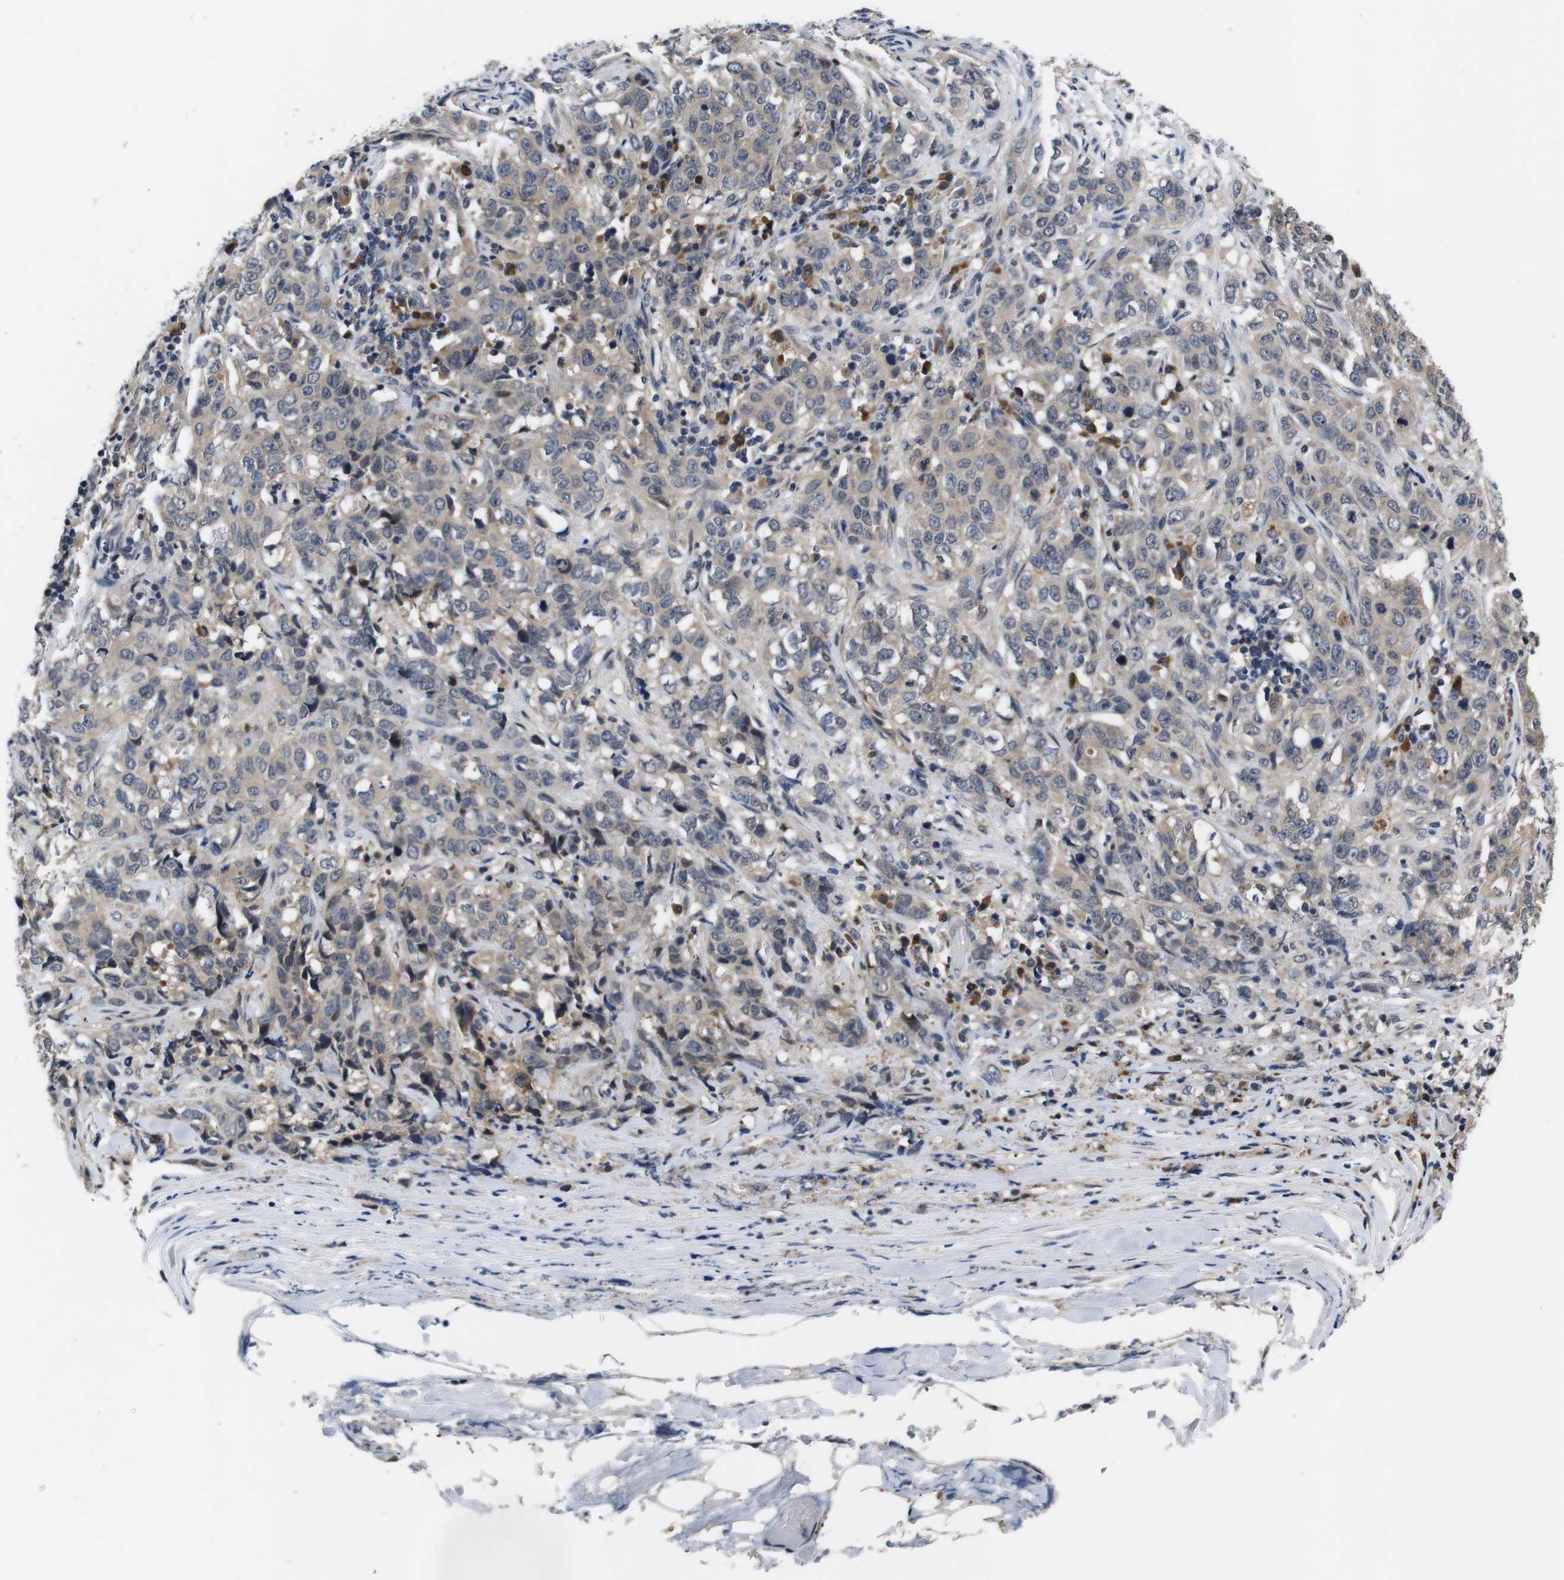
{"staining": {"intensity": "weak", "quantity": ">75%", "location": "cytoplasmic/membranous"}, "tissue": "stomach cancer", "cell_type": "Tumor cells", "image_type": "cancer", "snomed": [{"axis": "morphology", "description": "Adenocarcinoma, NOS"}, {"axis": "topography", "description": "Stomach"}], "caption": "A photomicrograph of stomach adenocarcinoma stained for a protein demonstrates weak cytoplasmic/membranous brown staining in tumor cells. The staining was performed using DAB (3,3'-diaminobenzidine), with brown indicating positive protein expression. Nuclei are stained blue with hematoxylin.", "gene": "ZBTB46", "patient": {"sex": "male", "age": 48}}